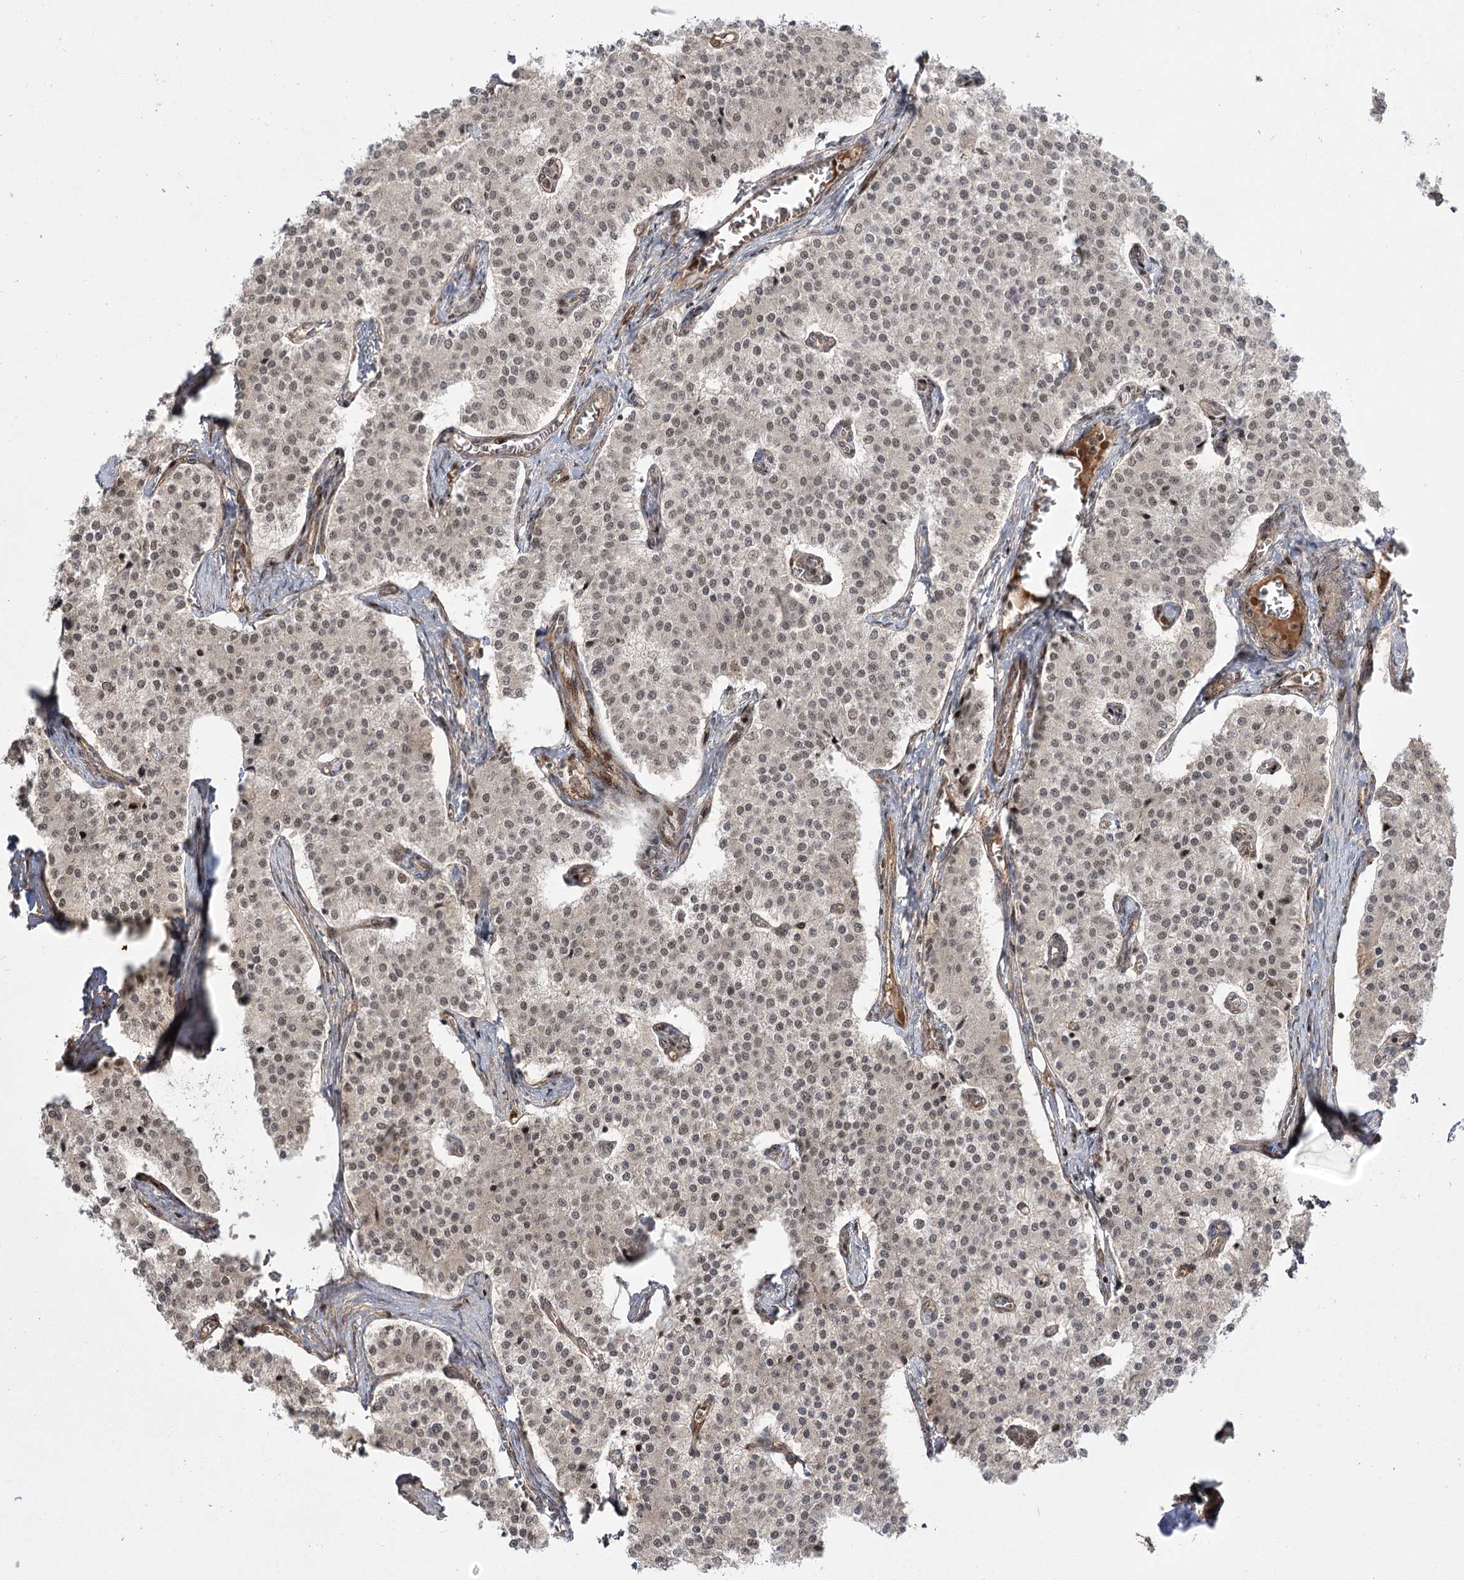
{"staining": {"intensity": "moderate", "quantity": "25%-75%", "location": "cytoplasmic/membranous,nuclear"}, "tissue": "carcinoid", "cell_type": "Tumor cells", "image_type": "cancer", "snomed": [{"axis": "morphology", "description": "Carcinoid, malignant, NOS"}, {"axis": "topography", "description": "Colon"}], "caption": "Protein expression by immunohistochemistry displays moderate cytoplasmic/membranous and nuclear staining in approximately 25%-75% of tumor cells in malignant carcinoid.", "gene": "HELQ", "patient": {"sex": "female", "age": 52}}